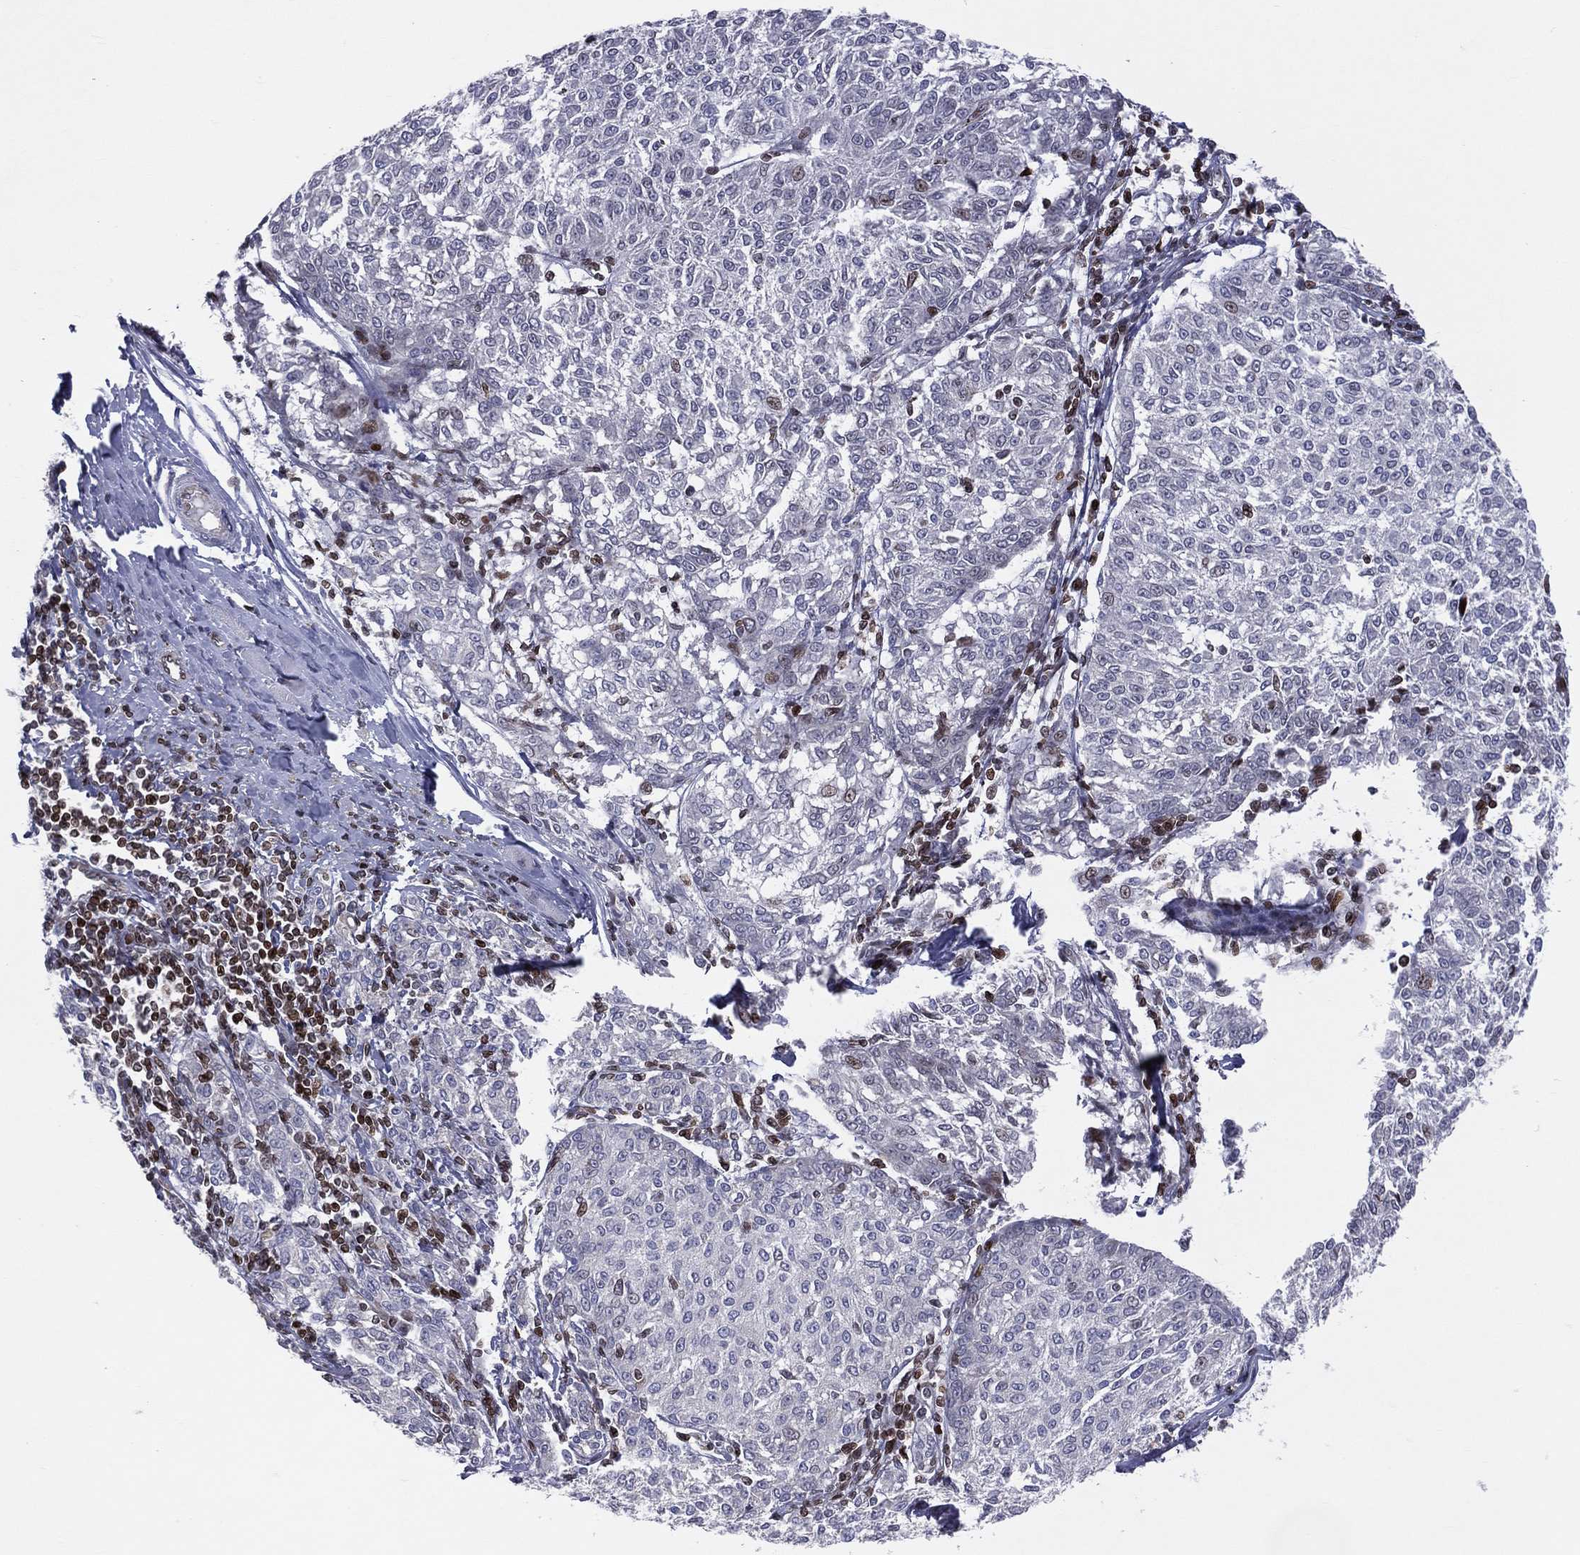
{"staining": {"intensity": "negative", "quantity": "none", "location": "none"}, "tissue": "melanoma", "cell_type": "Tumor cells", "image_type": "cancer", "snomed": [{"axis": "morphology", "description": "Malignant melanoma, NOS"}, {"axis": "topography", "description": "Skin"}], "caption": "IHC photomicrograph of neoplastic tissue: malignant melanoma stained with DAB exhibits no significant protein positivity in tumor cells. Nuclei are stained in blue.", "gene": "DBF4B", "patient": {"sex": "female", "age": 72}}